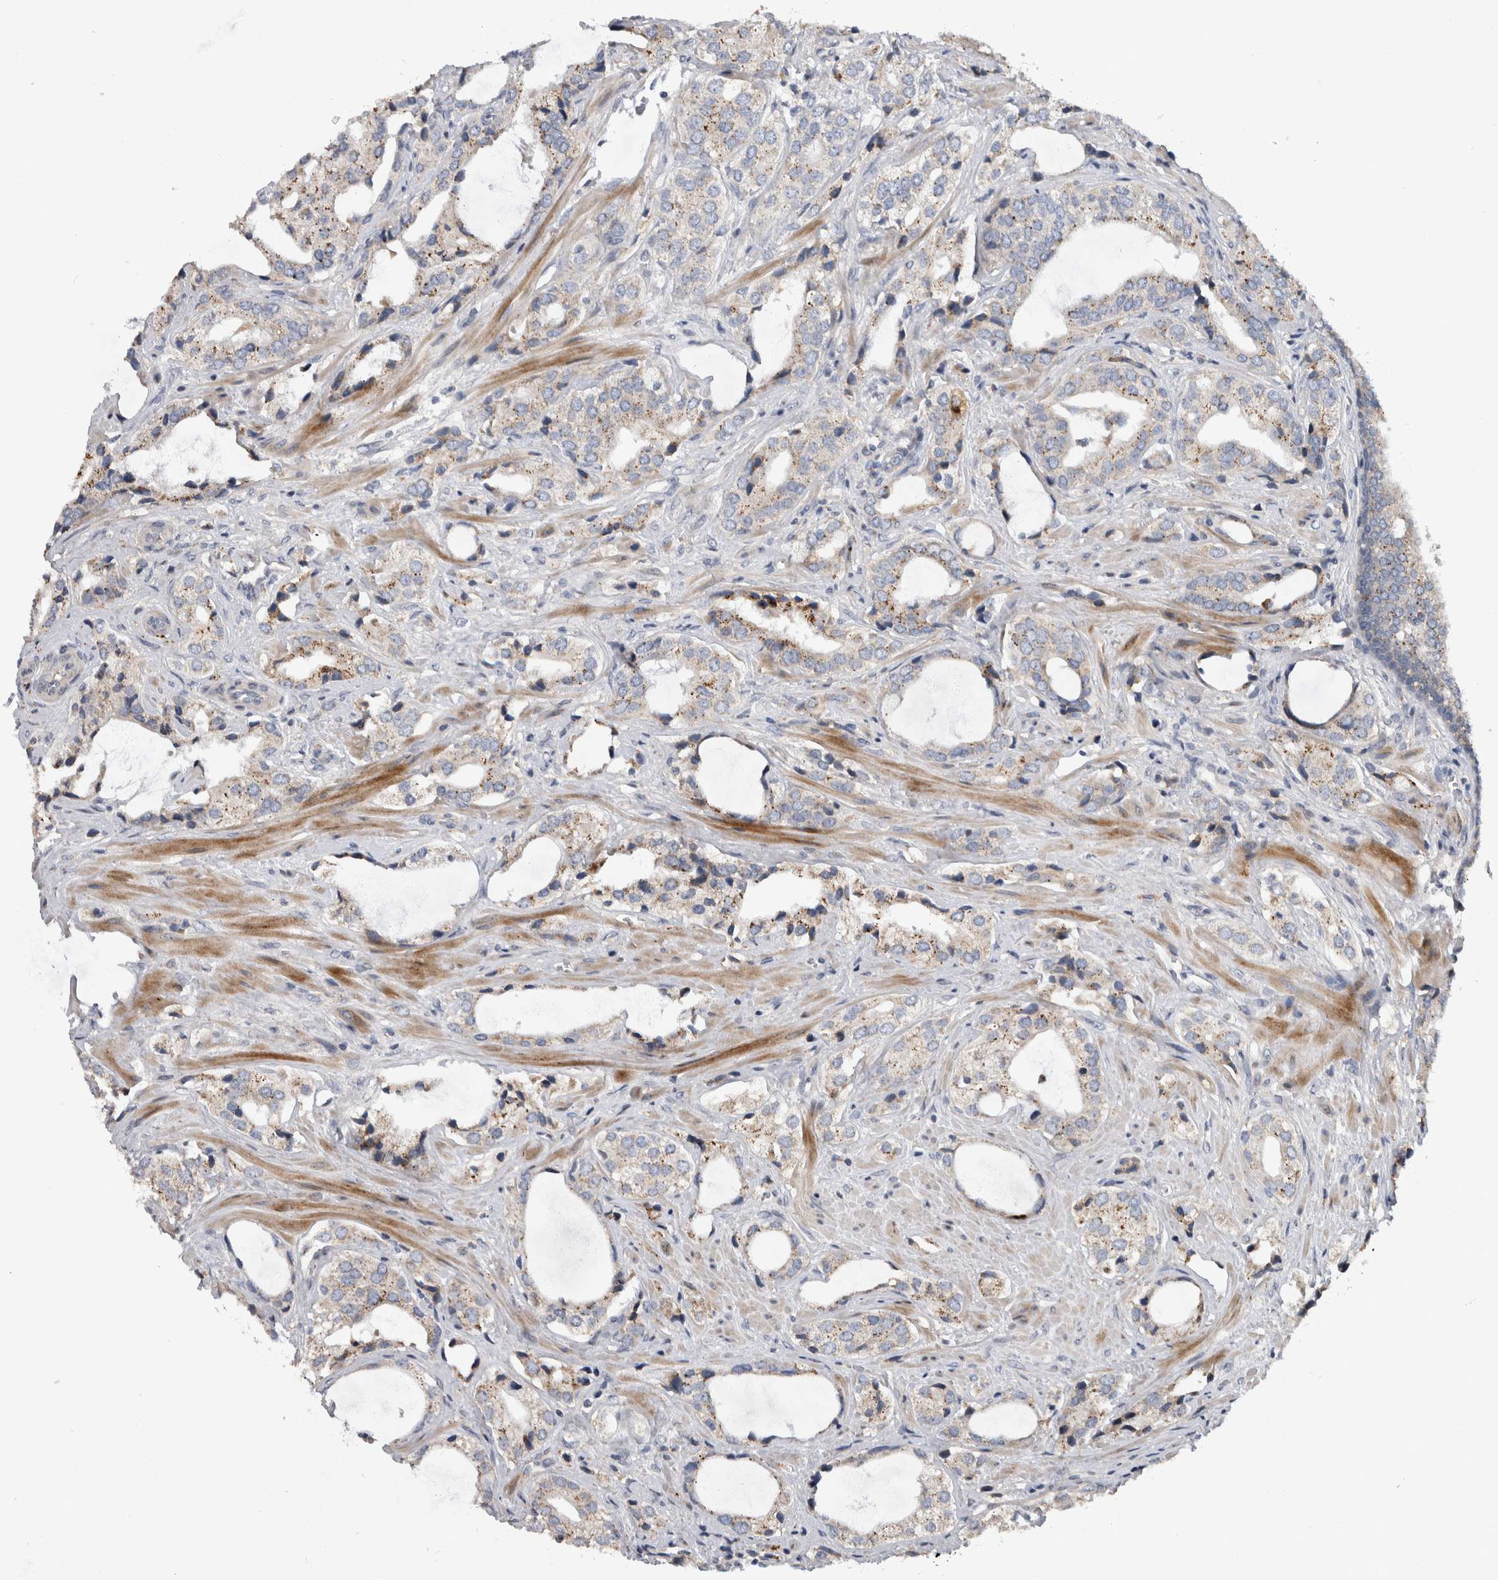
{"staining": {"intensity": "weak", "quantity": ">75%", "location": "cytoplasmic/membranous"}, "tissue": "prostate cancer", "cell_type": "Tumor cells", "image_type": "cancer", "snomed": [{"axis": "morphology", "description": "Adenocarcinoma, High grade"}, {"axis": "topography", "description": "Prostate"}], "caption": "A low amount of weak cytoplasmic/membranous staining is present in about >75% of tumor cells in adenocarcinoma (high-grade) (prostate) tissue.", "gene": "FAM83G", "patient": {"sex": "male", "age": 66}}